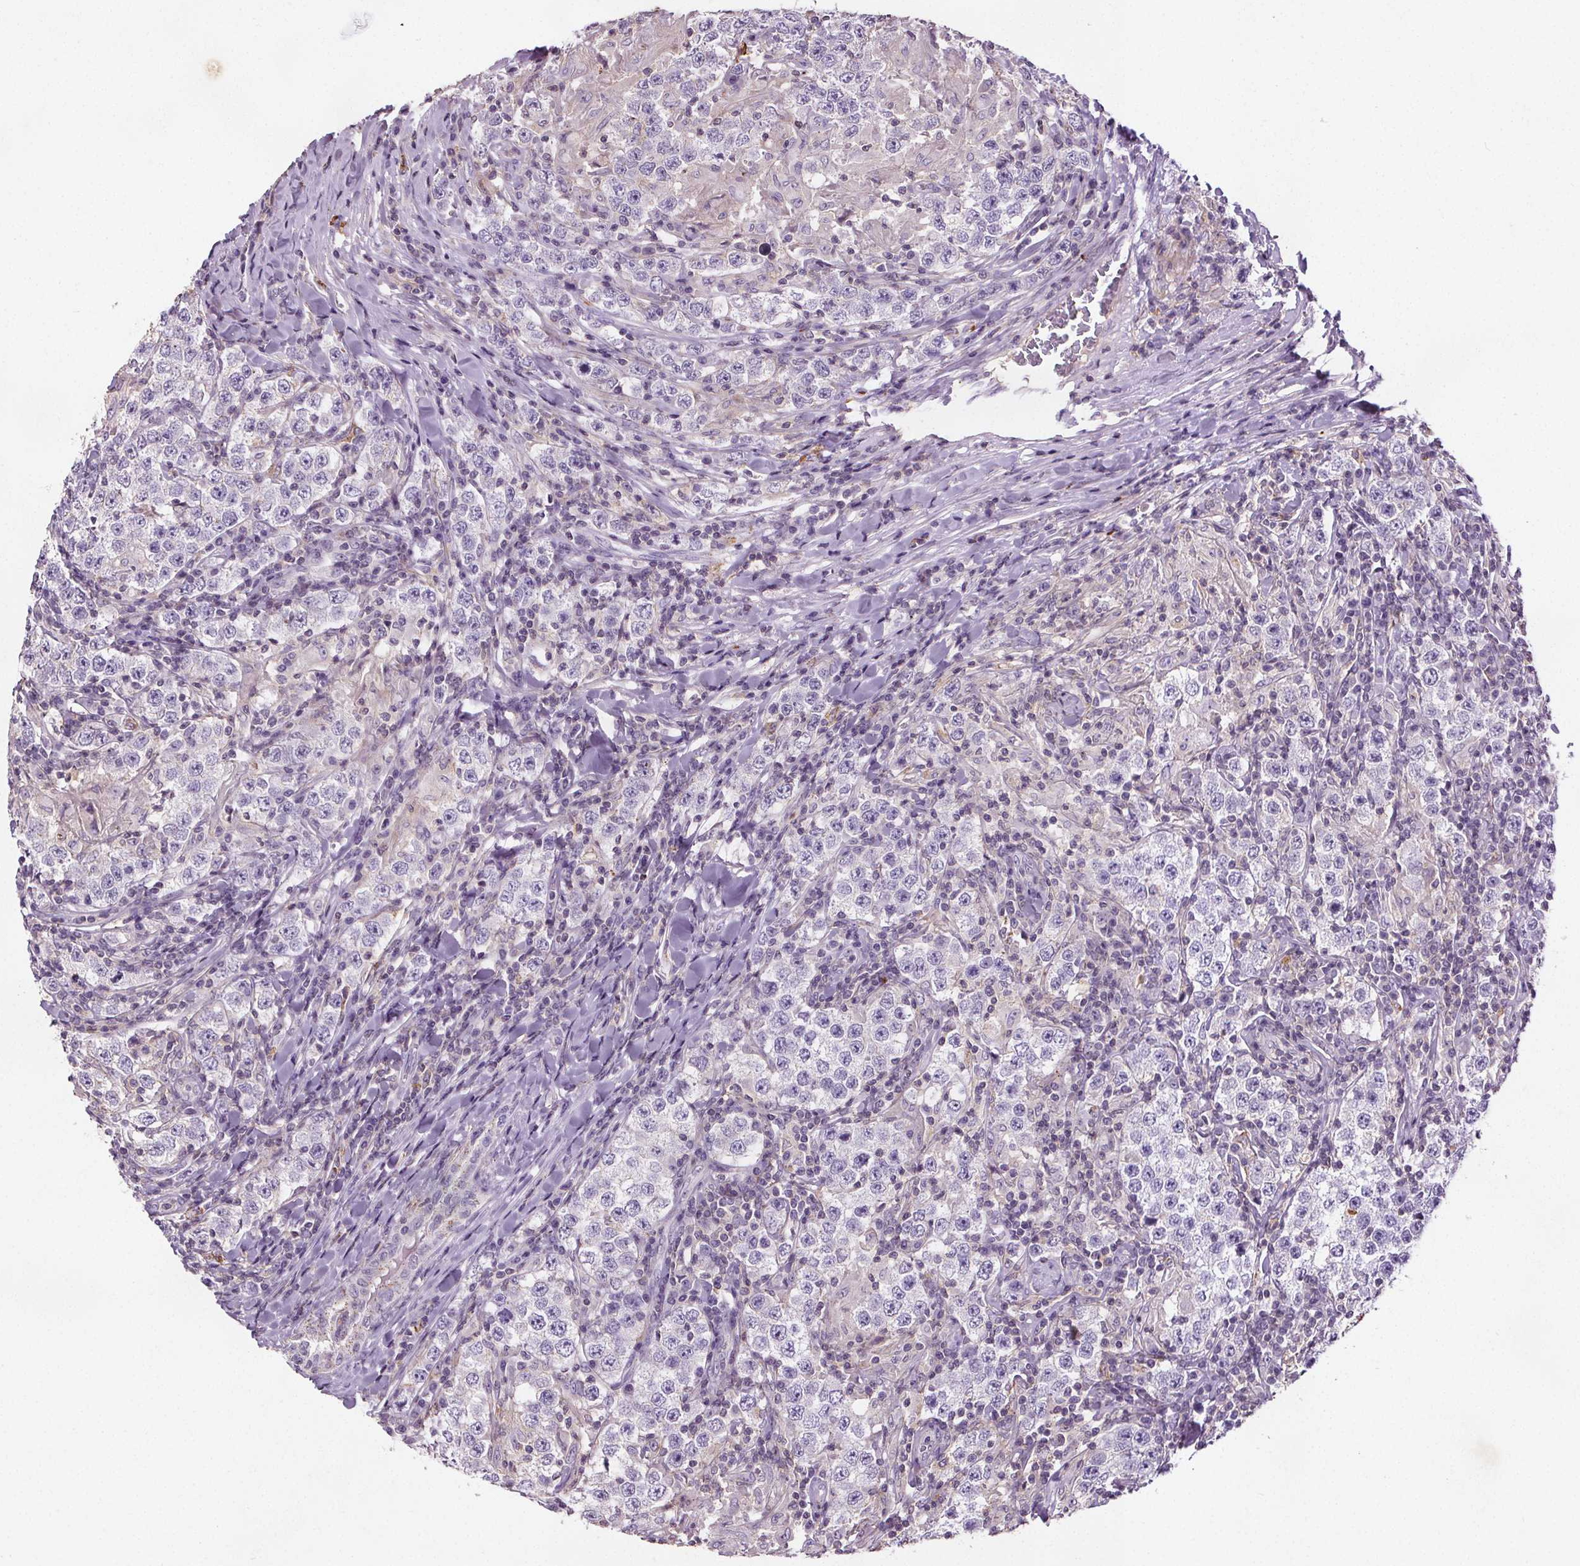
{"staining": {"intensity": "negative", "quantity": "none", "location": "none"}, "tissue": "testis cancer", "cell_type": "Tumor cells", "image_type": "cancer", "snomed": [{"axis": "morphology", "description": "Seminoma, NOS"}, {"axis": "morphology", "description": "Carcinoma, Embryonal, NOS"}, {"axis": "topography", "description": "Testis"}], "caption": "High power microscopy micrograph of an IHC micrograph of testis embryonal carcinoma, revealing no significant staining in tumor cells. (DAB (3,3'-diaminobenzidine) immunohistochemistry (IHC) visualized using brightfield microscopy, high magnification).", "gene": "C19orf84", "patient": {"sex": "male", "age": 41}}